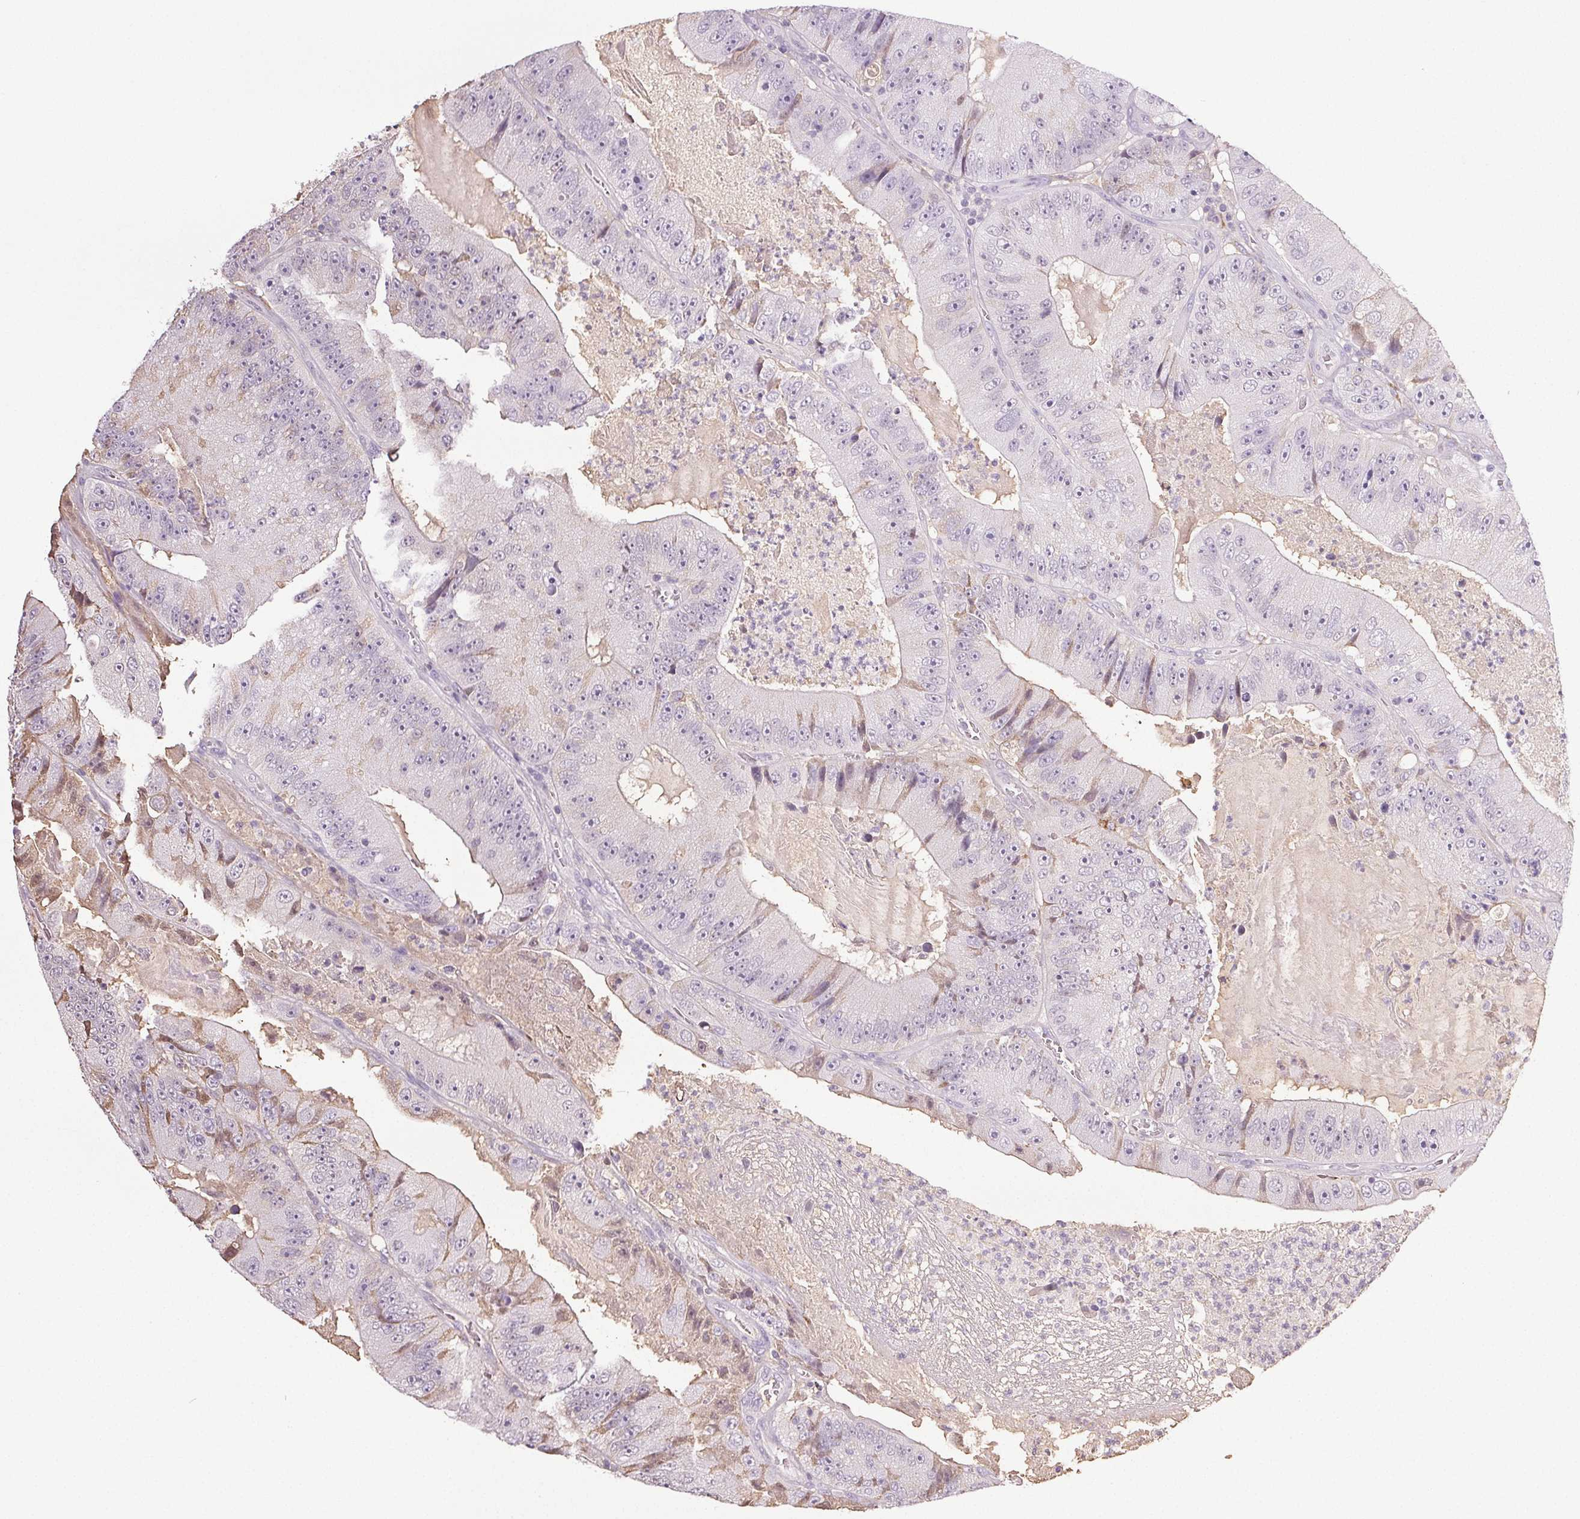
{"staining": {"intensity": "weak", "quantity": "<25%", "location": "cytoplasmic/membranous"}, "tissue": "colorectal cancer", "cell_type": "Tumor cells", "image_type": "cancer", "snomed": [{"axis": "morphology", "description": "Adenocarcinoma, NOS"}, {"axis": "topography", "description": "Colon"}], "caption": "DAB (3,3'-diaminobenzidine) immunohistochemical staining of colorectal adenocarcinoma reveals no significant positivity in tumor cells. The staining was performed using DAB to visualize the protein expression in brown, while the nuclei were stained in blue with hematoxylin (Magnification: 20x).", "gene": "COL7A1", "patient": {"sex": "female", "age": 86}}